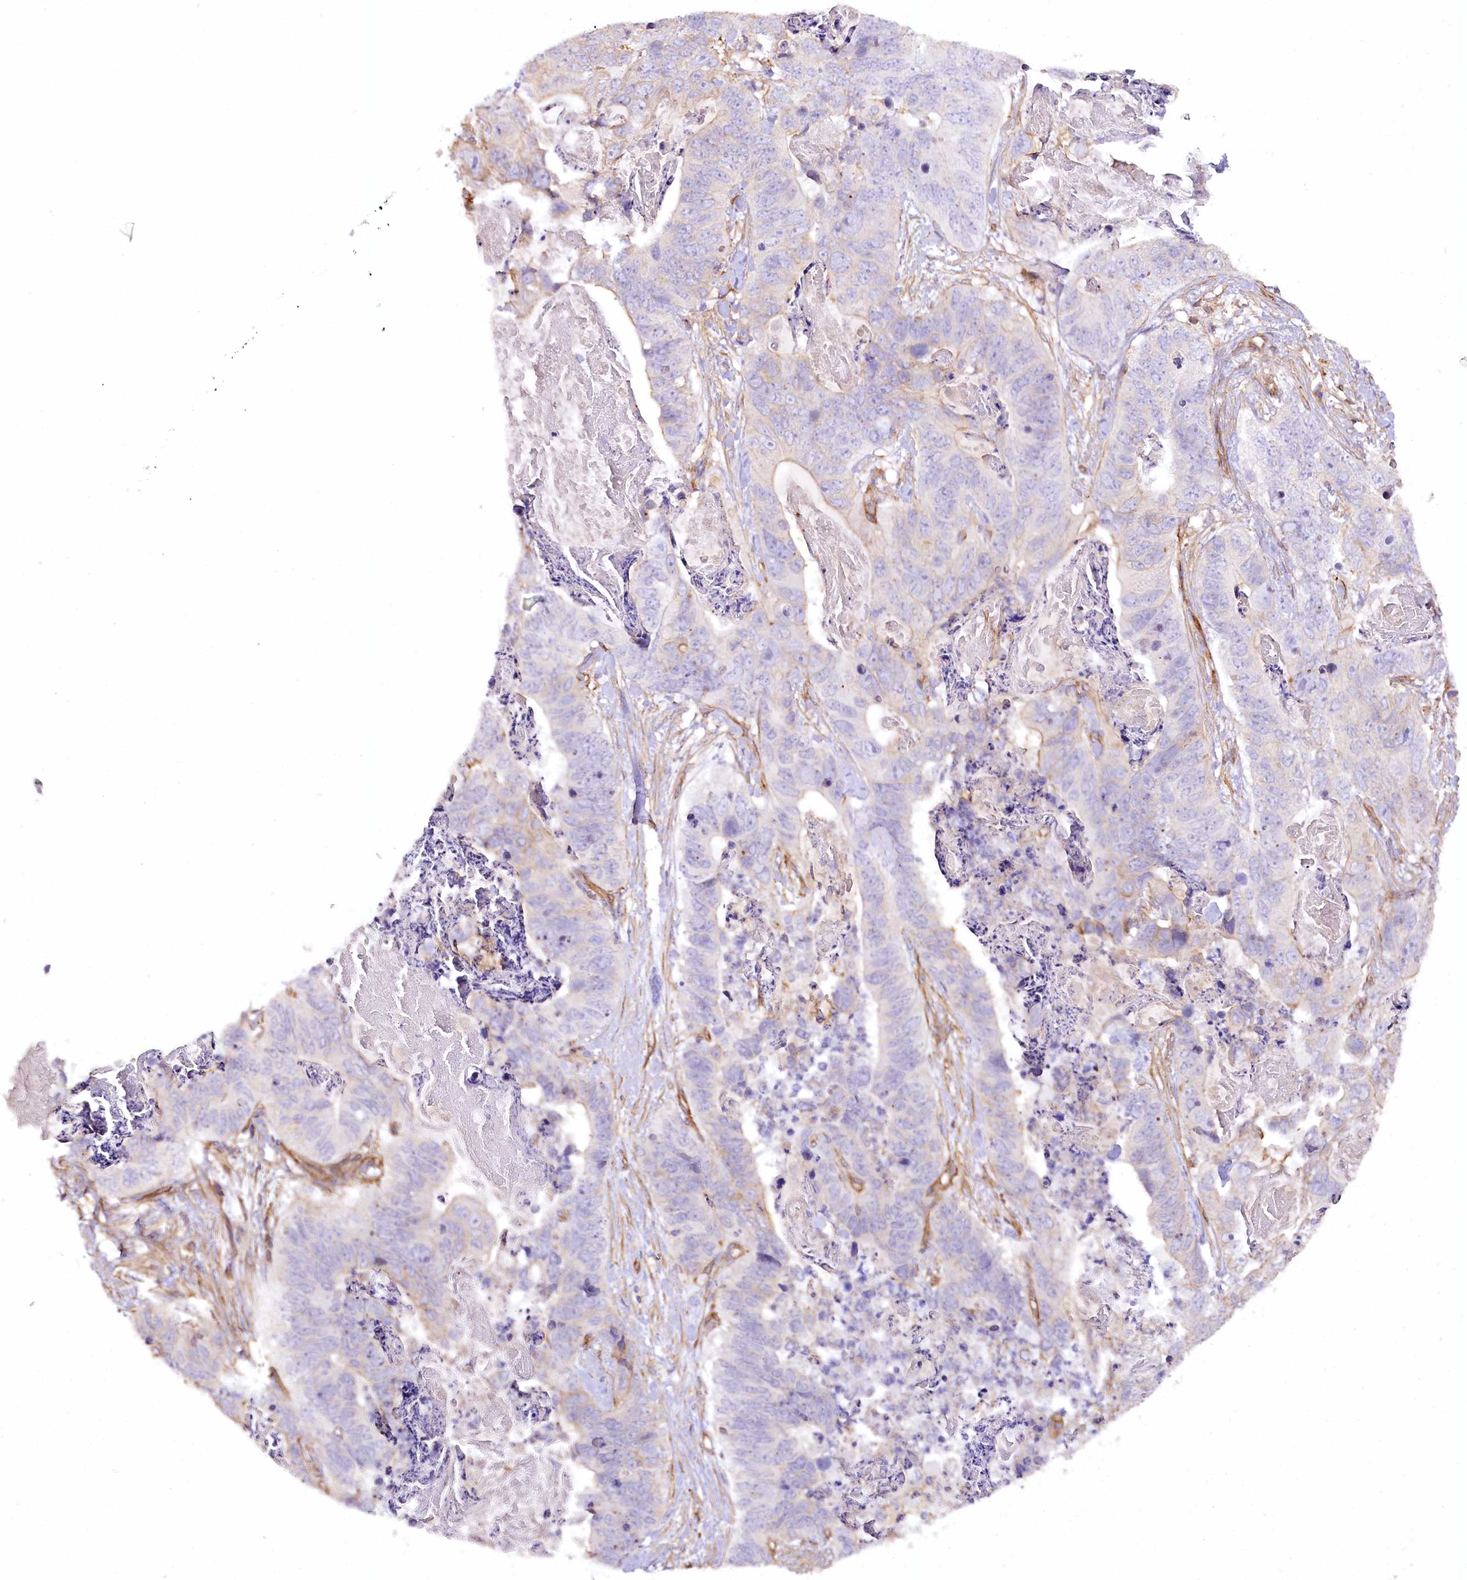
{"staining": {"intensity": "weak", "quantity": "<25%", "location": "cytoplasmic/membranous"}, "tissue": "stomach cancer", "cell_type": "Tumor cells", "image_type": "cancer", "snomed": [{"axis": "morphology", "description": "Adenocarcinoma, NOS"}, {"axis": "topography", "description": "Stomach"}], "caption": "This is an immunohistochemistry (IHC) histopathology image of stomach adenocarcinoma. There is no expression in tumor cells.", "gene": "SYNPO2", "patient": {"sex": "female", "age": 89}}